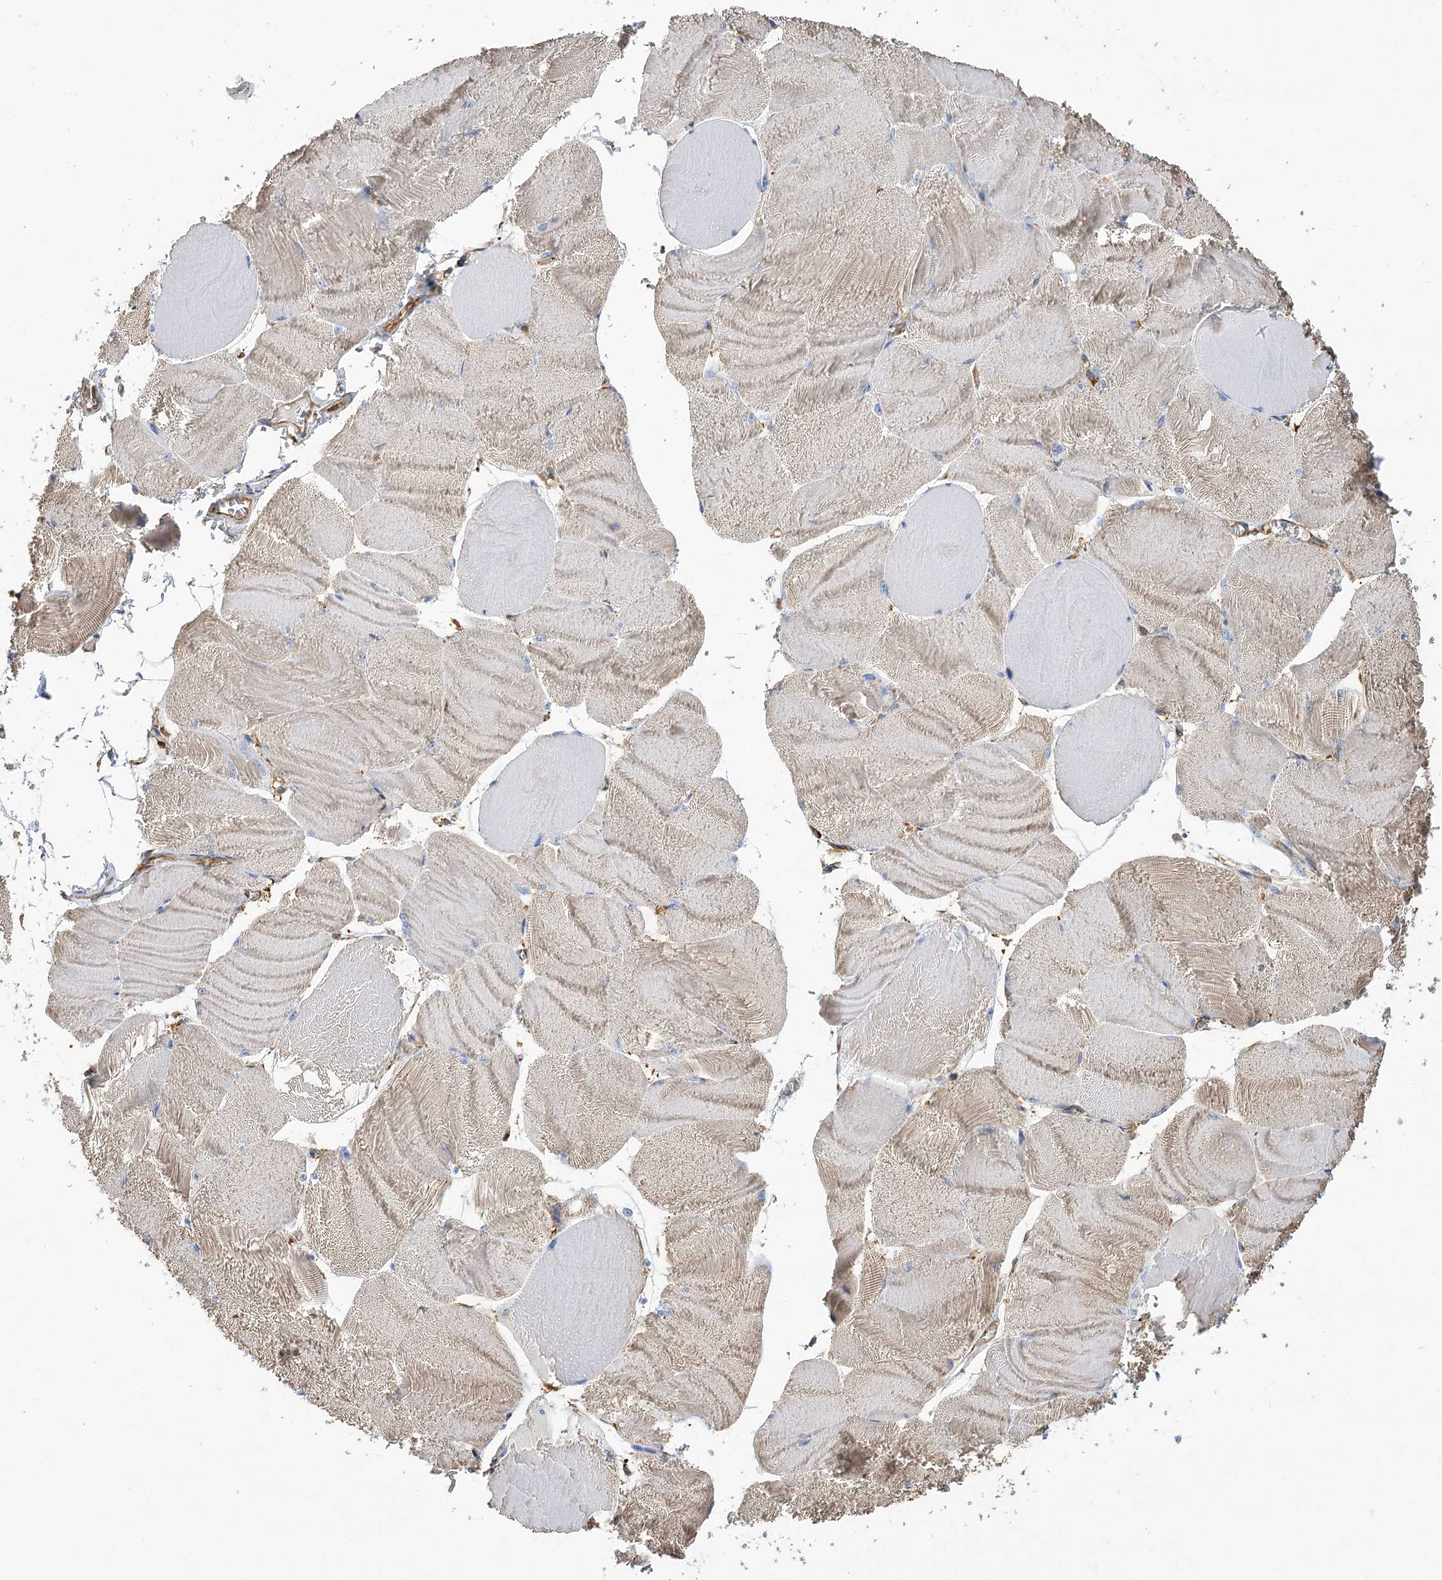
{"staining": {"intensity": "weak", "quantity": "<25%", "location": "cytoplasmic/membranous"}, "tissue": "skeletal muscle", "cell_type": "Myocytes", "image_type": "normal", "snomed": [{"axis": "morphology", "description": "Normal tissue, NOS"}, {"axis": "morphology", "description": "Basal cell carcinoma"}, {"axis": "topography", "description": "Skeletal muscle"}], "caption": "DAB immunohistochemical staining of benign human skeletal muscle displays no significant staining in myocytes.", "gene": "GUSB", "patient": {"sex": "female", "age": 64}}